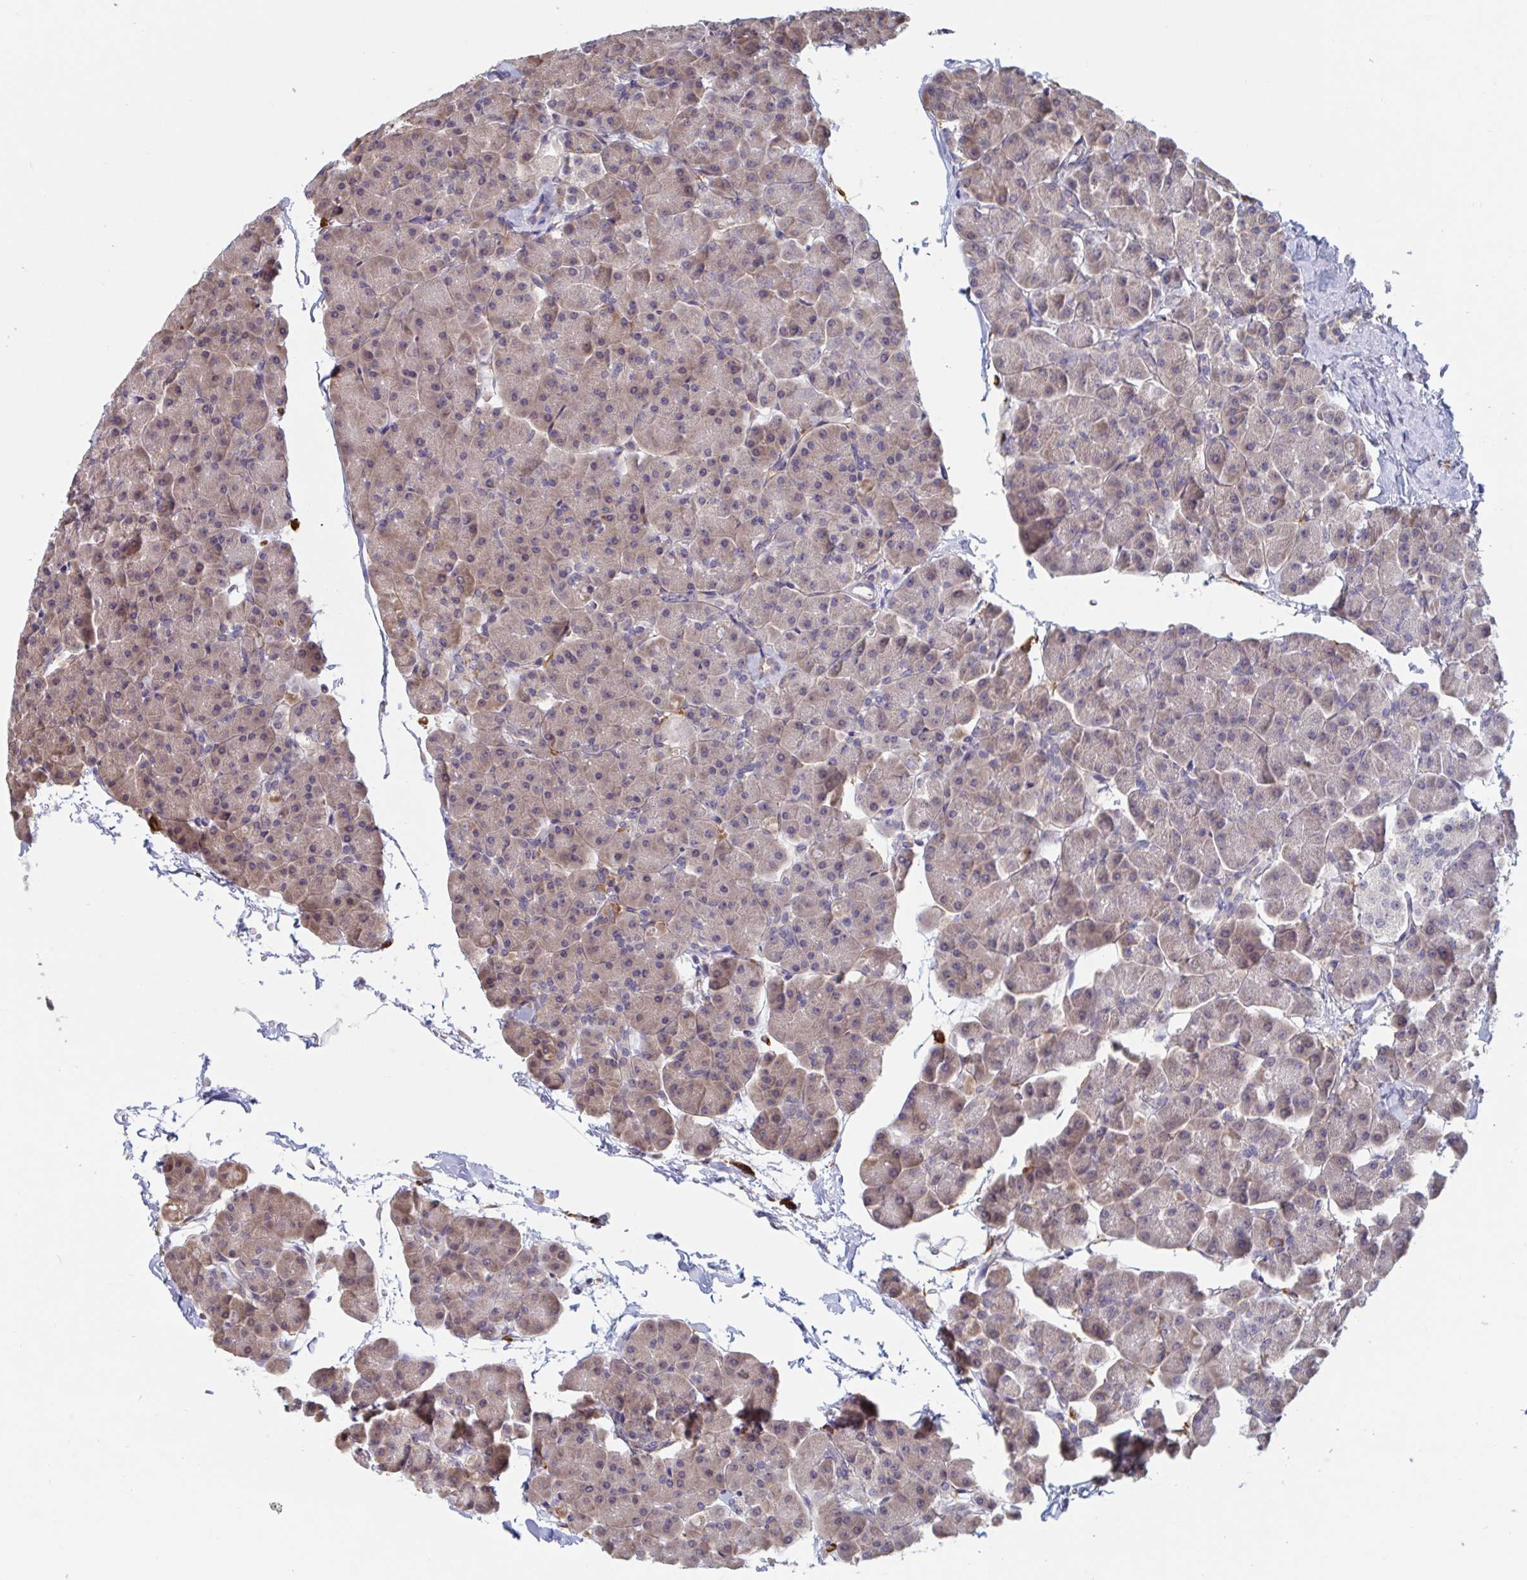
{"staining": {"intensity": "moderate", "quantity": ">75%", "location": "cytoplasmic/membranous,nuclear"}, "tissue": "pancreas", "cell_type": "Exocrine glandular cells", "image_type": "normal", "snomed": [{"axis": "morphology", "description": "Normal tissue, NOS"}, {"axis": "topography", "description": "Pancreas"}, {"axis": "topography", "description": "Peripheral nerve tissue"}], "caption": "Protein analysis of benign pancreas reveals moderate cytoplasmic/membranous,nuclear staining in approximately >75% of exocrine glandular cells. Nuclei are stained in blue.", "gene": "SNX8", "patient": {"sex": "male", "age": 54}}